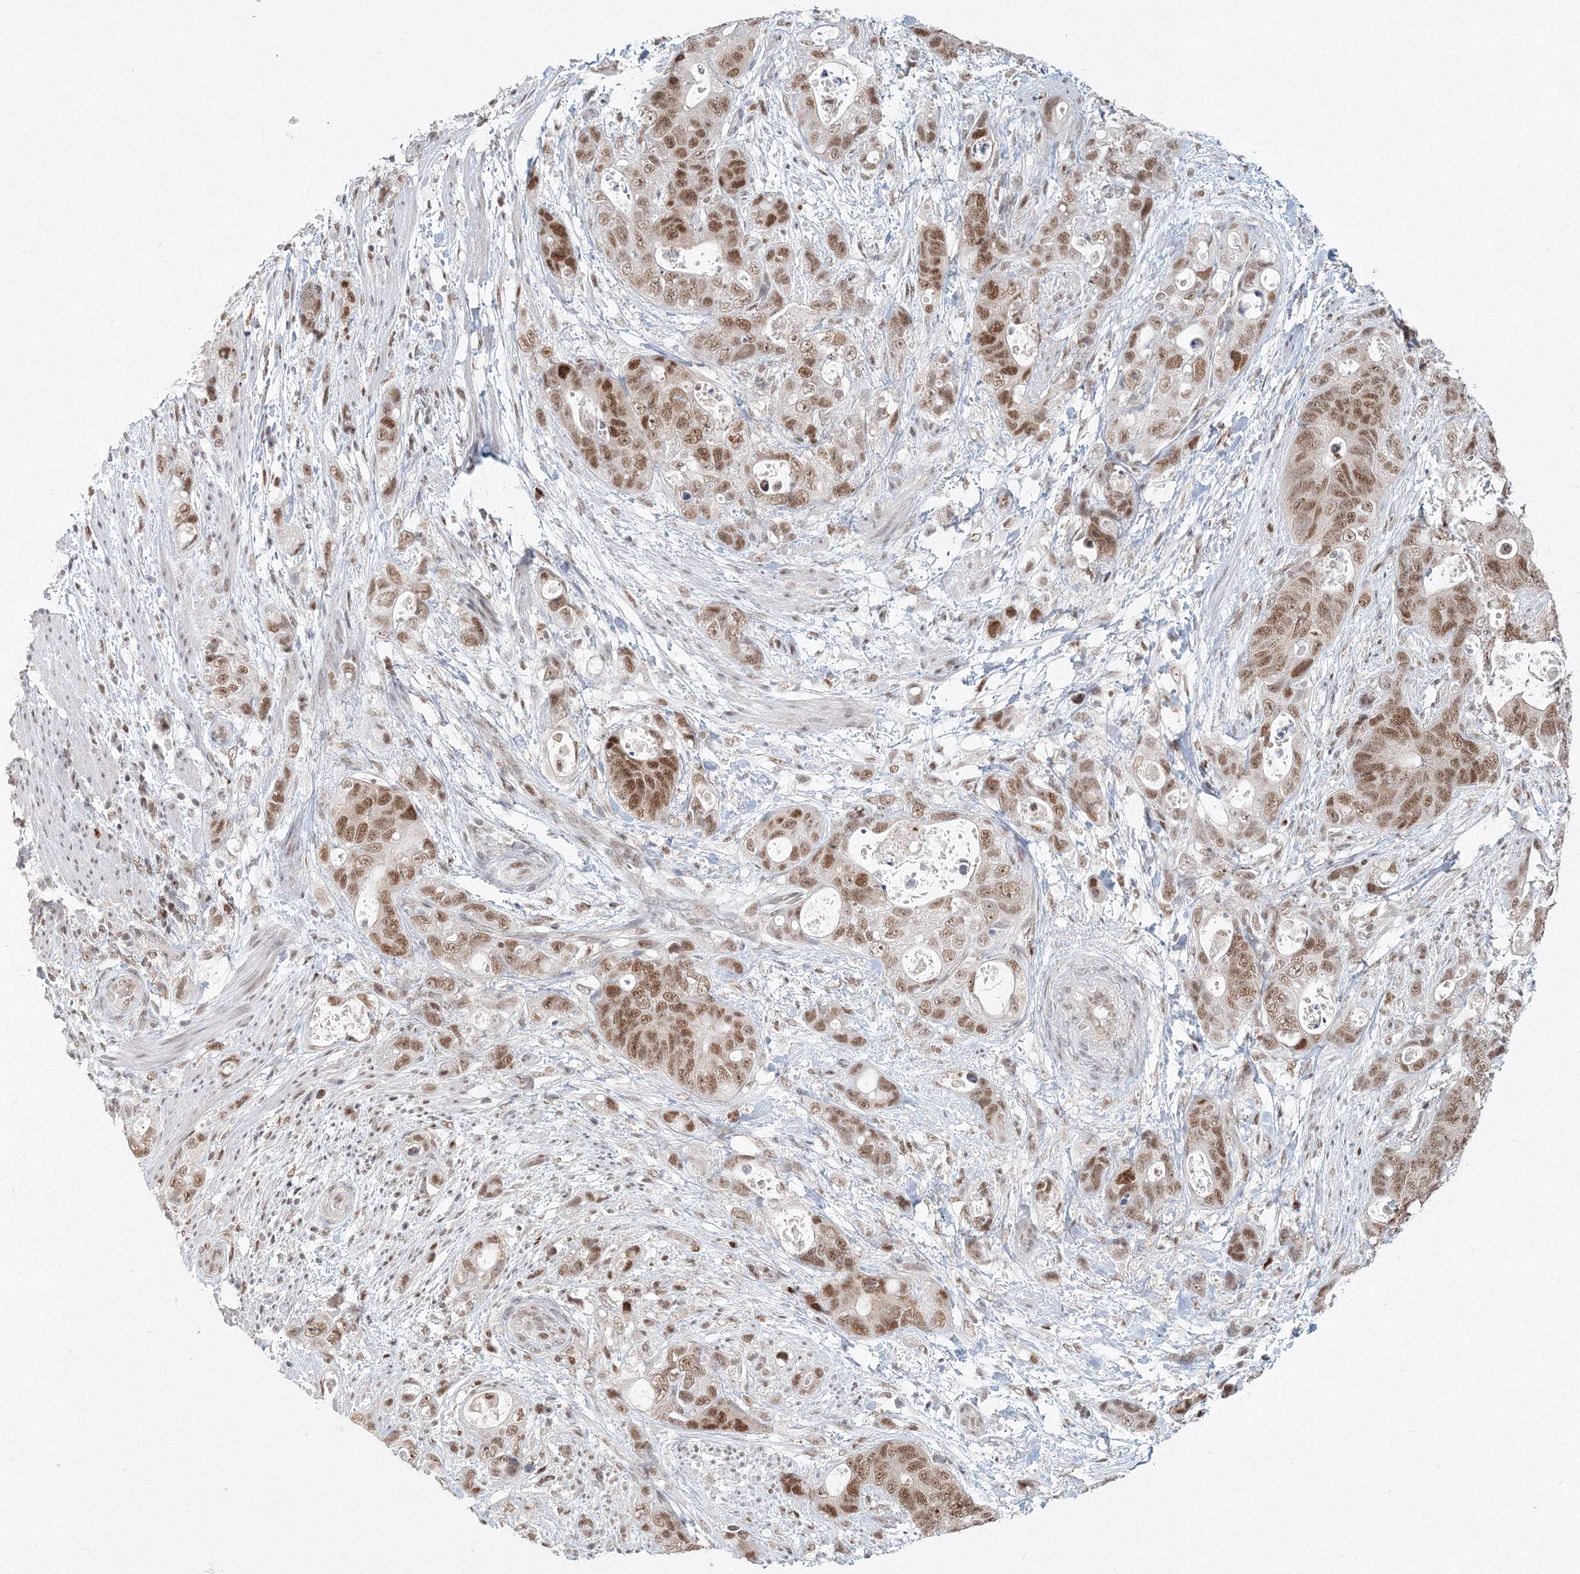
{"staining": {"intensity": "moderate", "quantity": ">75%", "location": "nuclear"}, "tissue": "stomach cancer", "cell_type": "Tumor cells", "image_type": "cancer", "snomed": [{"axis": "morphology", "description": "Adenocarcinoma, NOS"}, {"axis": "topography", "description": "Stomach"}], "caption": "Immunohistochemistry photomicrograph of human adenocarcinoma (stomach) stained for a protein (brown), which exhibits medium levels of moderate nuclear expression in about >75% of tumor cells.", "gene": "IWS1", "patient": {"sex": "female", "age": 89}}